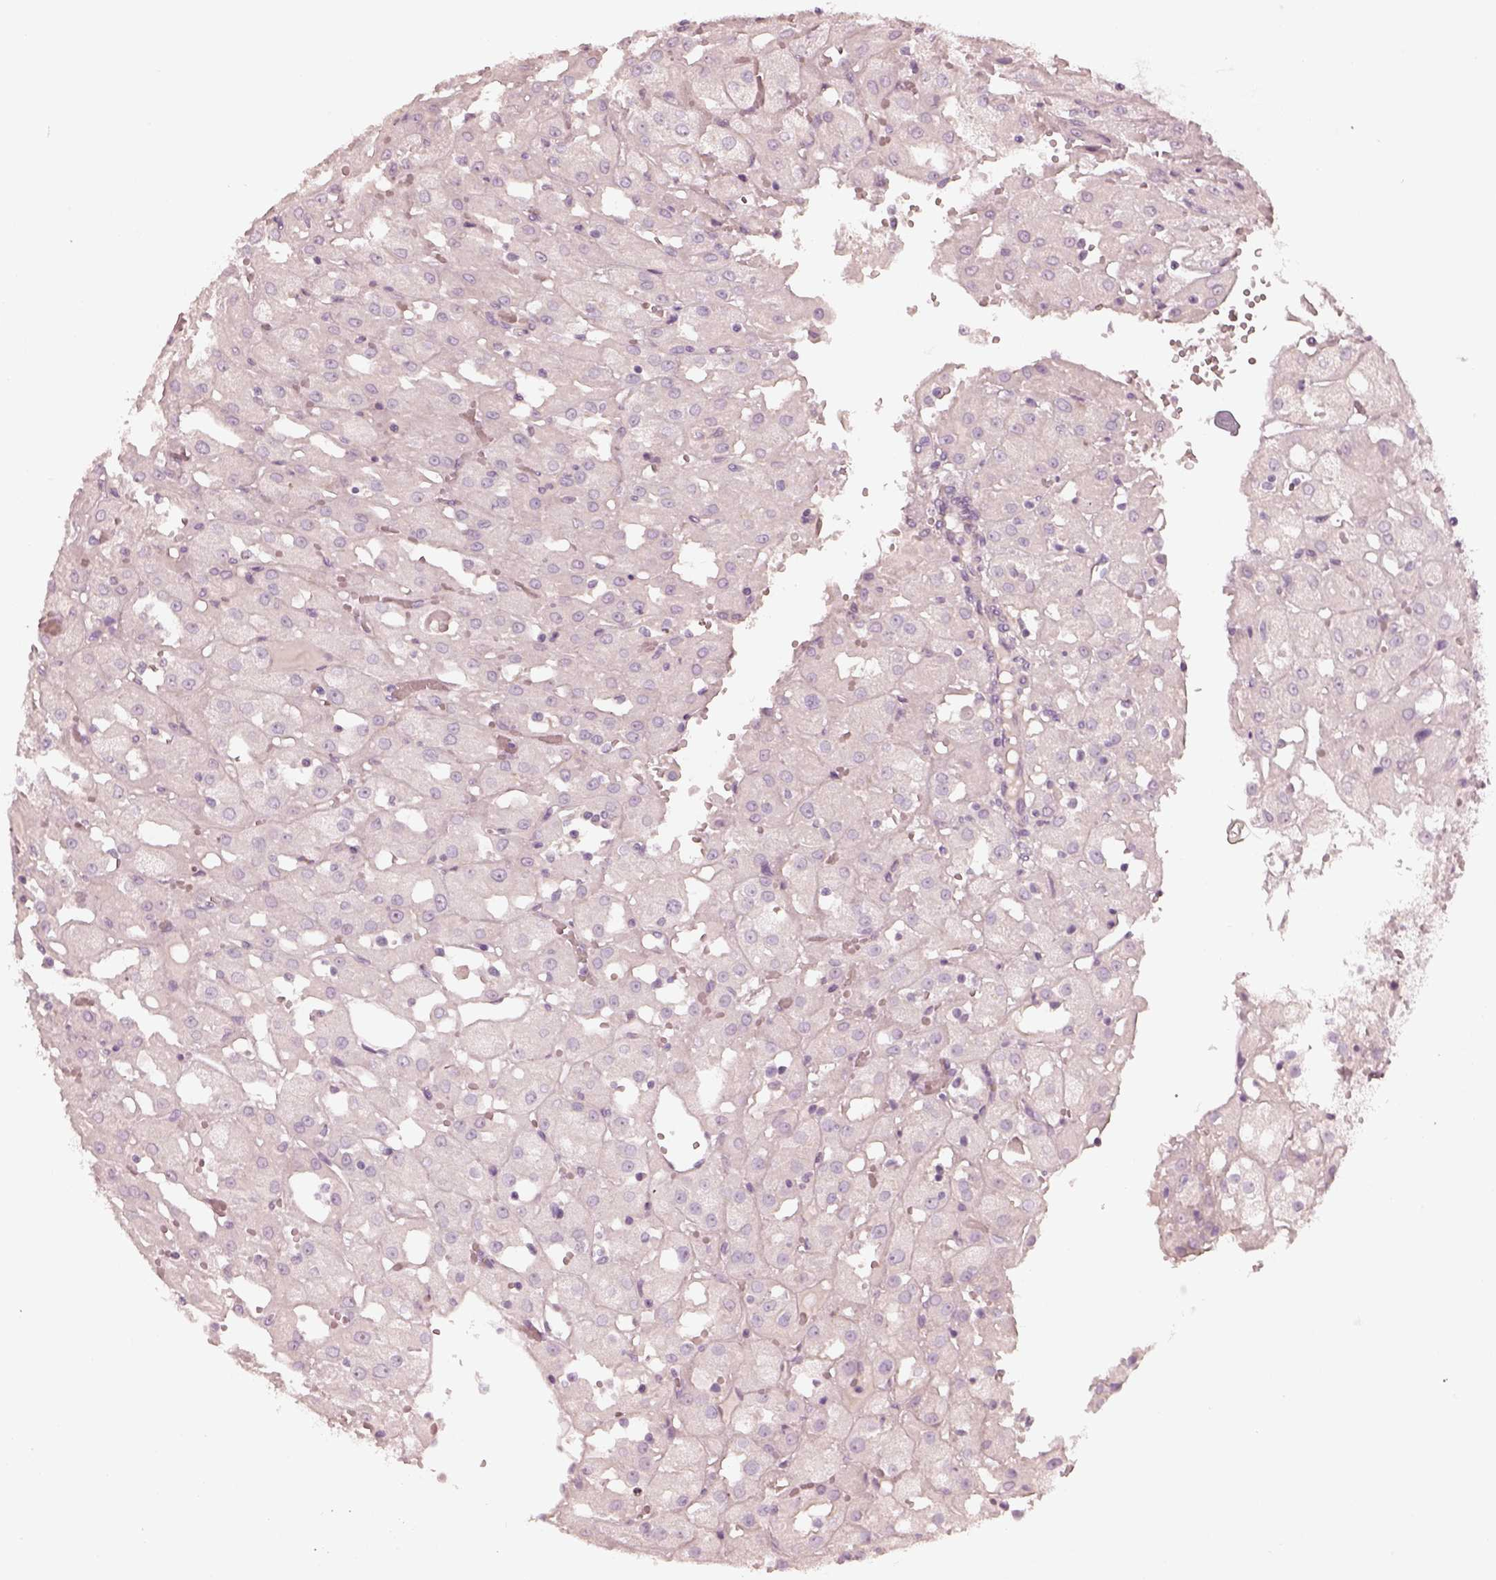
{"staining": {"intensity": "negative", "quantity": "none", "location": "none"}, "tissue": "renal cancer", "cell_type": "Tumor cells", "image_type": "cancer", "snomed": [{"axis": "morphology", "description": "Adenocarcinoma, NOS"}, {"axis": "topography", "description": "Kidney"}], "caption": "A high-resolution micrograph shows immunohistochemistry (IHC) staining of renal cancer, which exhibits no significant positivity in tumor cells.", "gene": "PRLHR", "patient": {"sex": "male", "age": 72}}